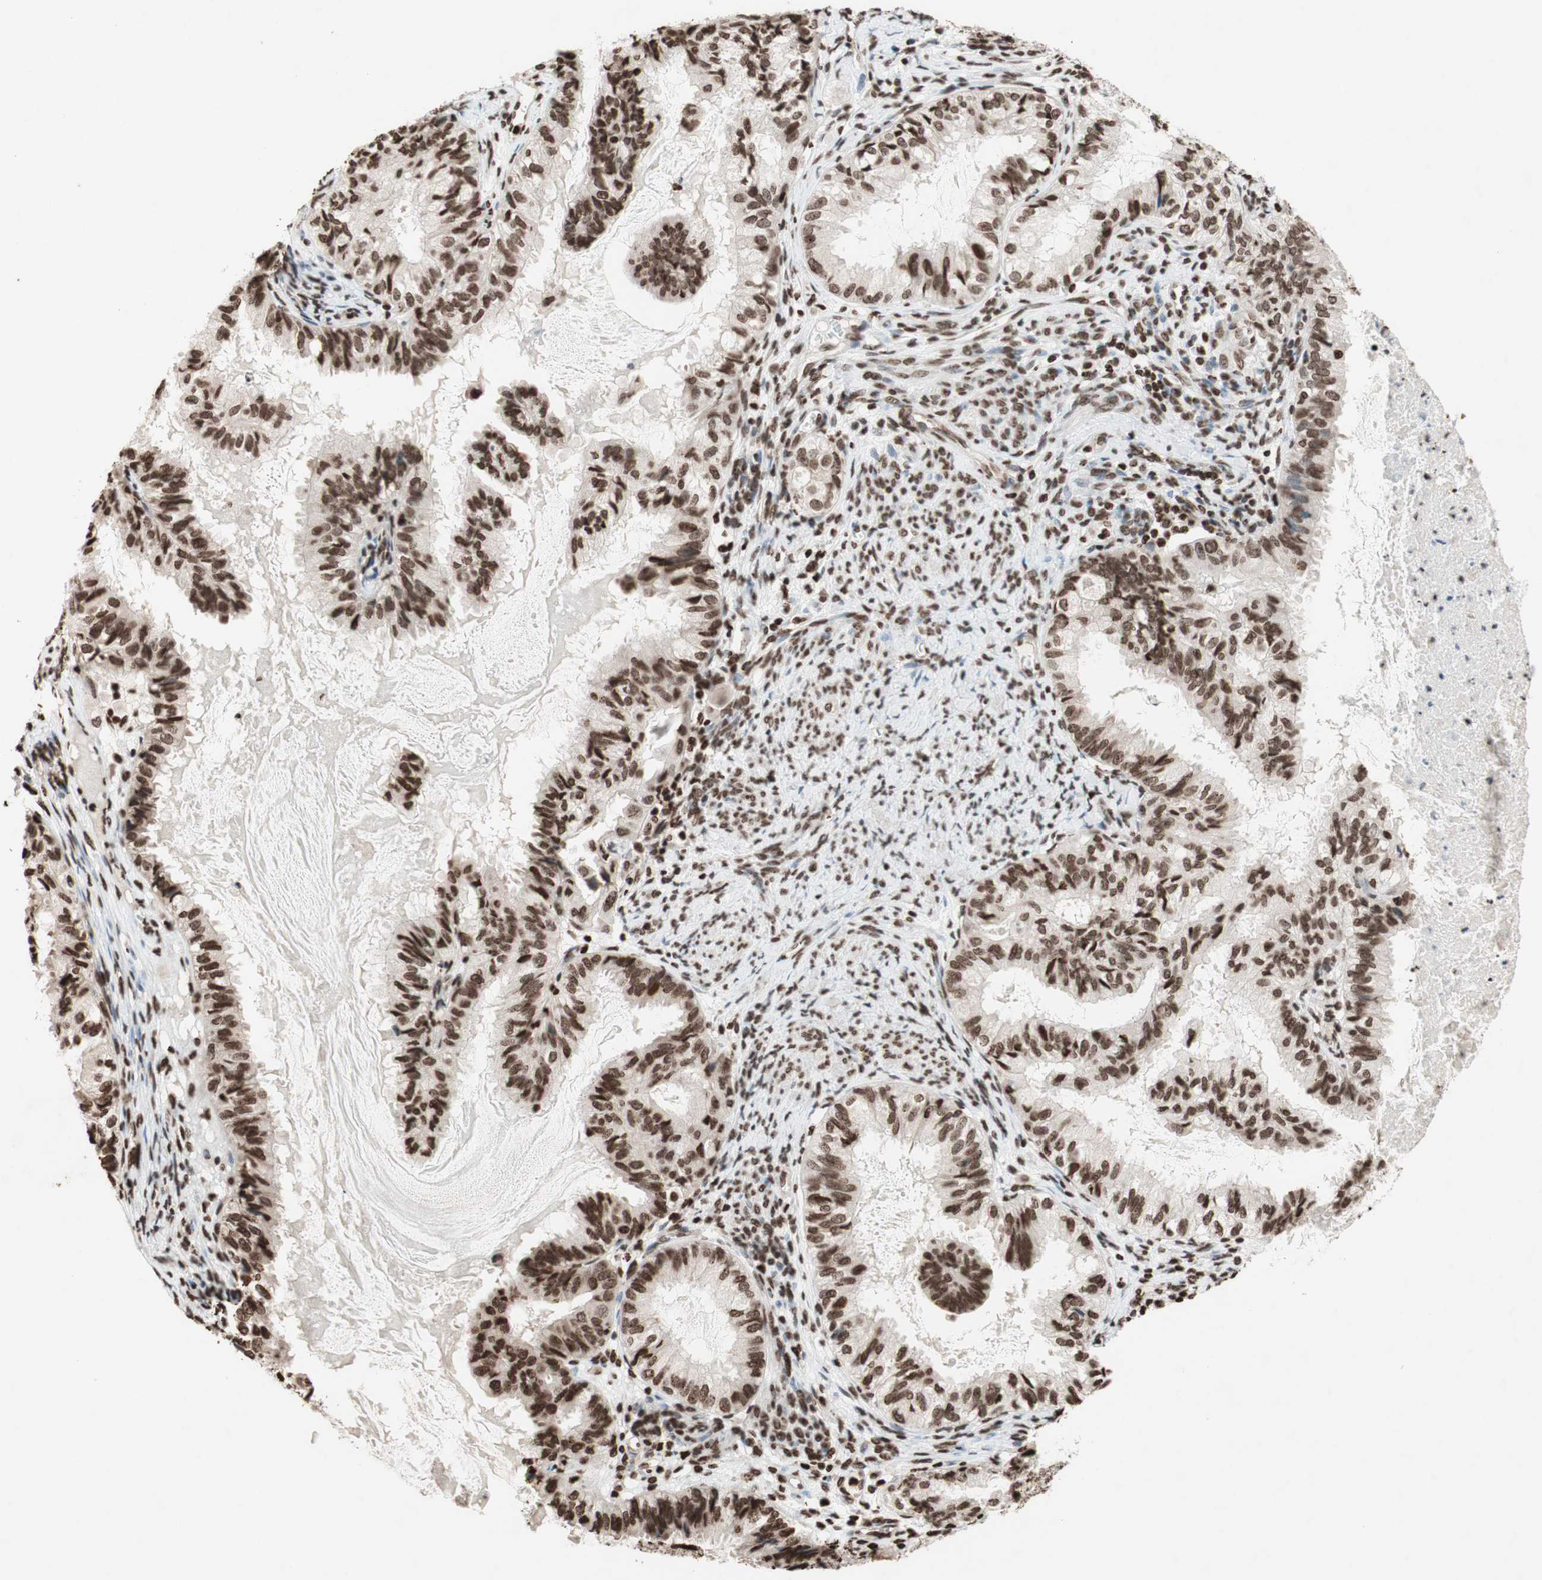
{"staining": {"intensity": "moderate", "quantity": ">75%", "location": "nuclear"}, "tissue": "cervical cancer", "cell_type": "Tumor cells", "image_type": "cancer", "snomed": [{"axis": "morphology", "description": "Normal tissue, NOS"}, {"axis": "morphology", "description": "Adenocarcinoma, NOS"}, {"axis": "topography", "description": "Cervix"}, {"axis": "topography", "description": "Endometrium"}], "caption": "Protein staining of cervical cancer tissue demonstrates moderate nuclear positivity in approximately >75% of tumor cells. The staining was performed using DAB (3,3'-diaminobenzidine), with brown indicating positive protein expression. Nuclei are stained blue with hematoxylin.", "gene": "NCOA3", "patient": {"sex": "female", "age": 86}}